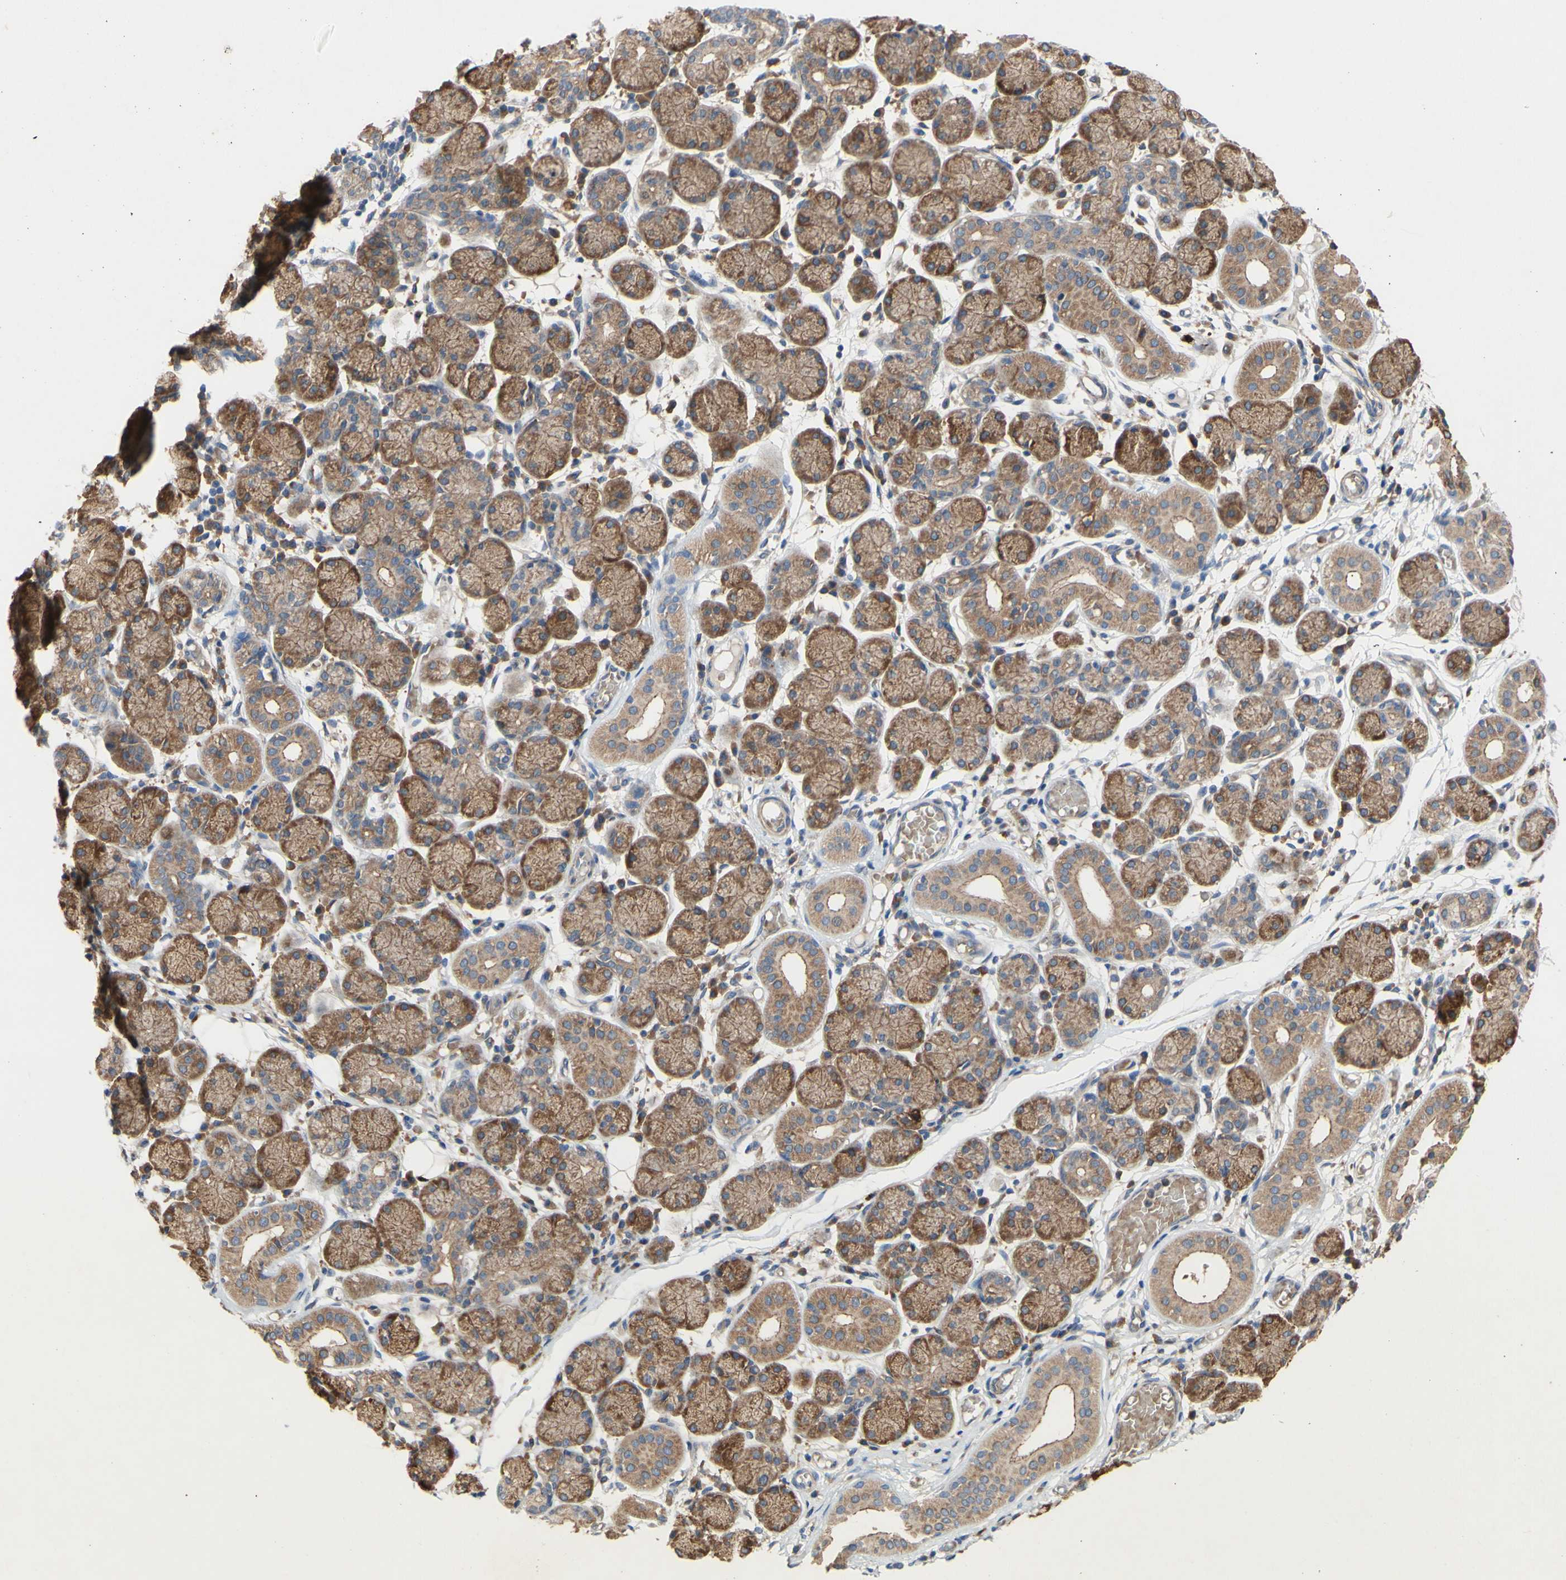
{"staining": {"intensity": "moderate", "quantity": ">75%", "location": "cytoplasmic/membranous"}, "tissue": "salivary gland", "cell_type": "Glandular cells", "image_type": "normal", "snomed": [{"axis": "morphology", "description": "Normal tissue, NOS"}, {"axis": "topography", "description": "Salivary gland"}], "caption": "Immunohistochemistry (IHC) photomicrograph of benign salivary gland stained for a protein (brown), which shows medium levels of moderate cytoplasmic/membranous expression in approximately >75% of glandular cells.", "gene": "PDGFB", "patient": {"sex": "female", "age": 24}}